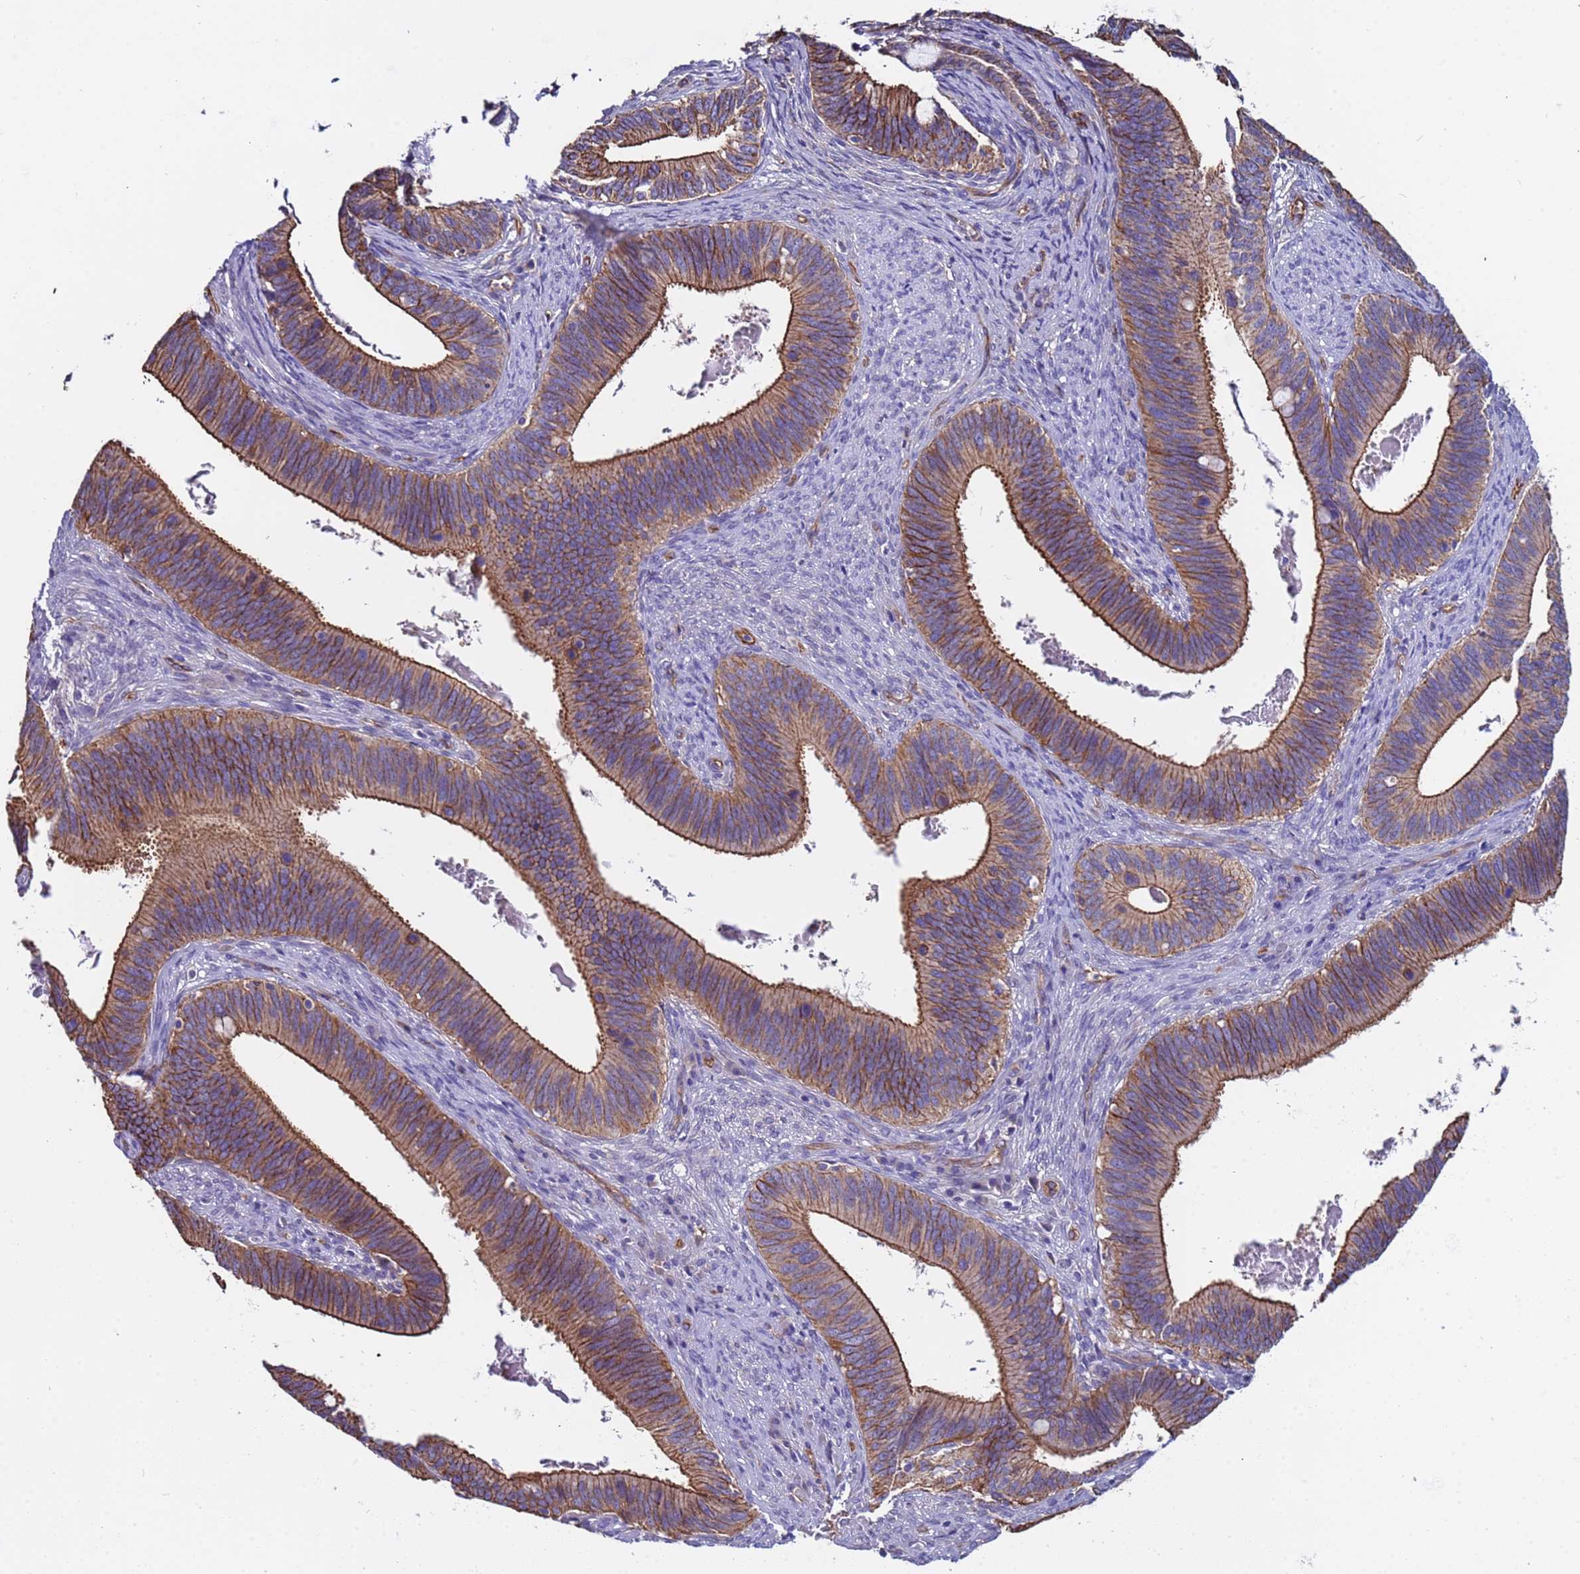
{"staining": {"intensity": "strong", "quantity": ">75%", "location": "cytoplasmic/membranous"}, "tissue": "cervical cancer", "cell_type": "Tumor cells", "image_type": "cancer", "snomed": [{"axis": "morphology", "description": "Adenocarcinoma, NOS"}, {"axis": "topography", "description": "Cervix"}], "caption": "About >75% of tumor cells in human cervical cancer (adenocarcinoma) show strong cytoplasmic/membranous protein positivity as visualized by brown immunohistochemical staining.", "gene": "ZNF248", "patient": {"sex": "female", "age": 42}}